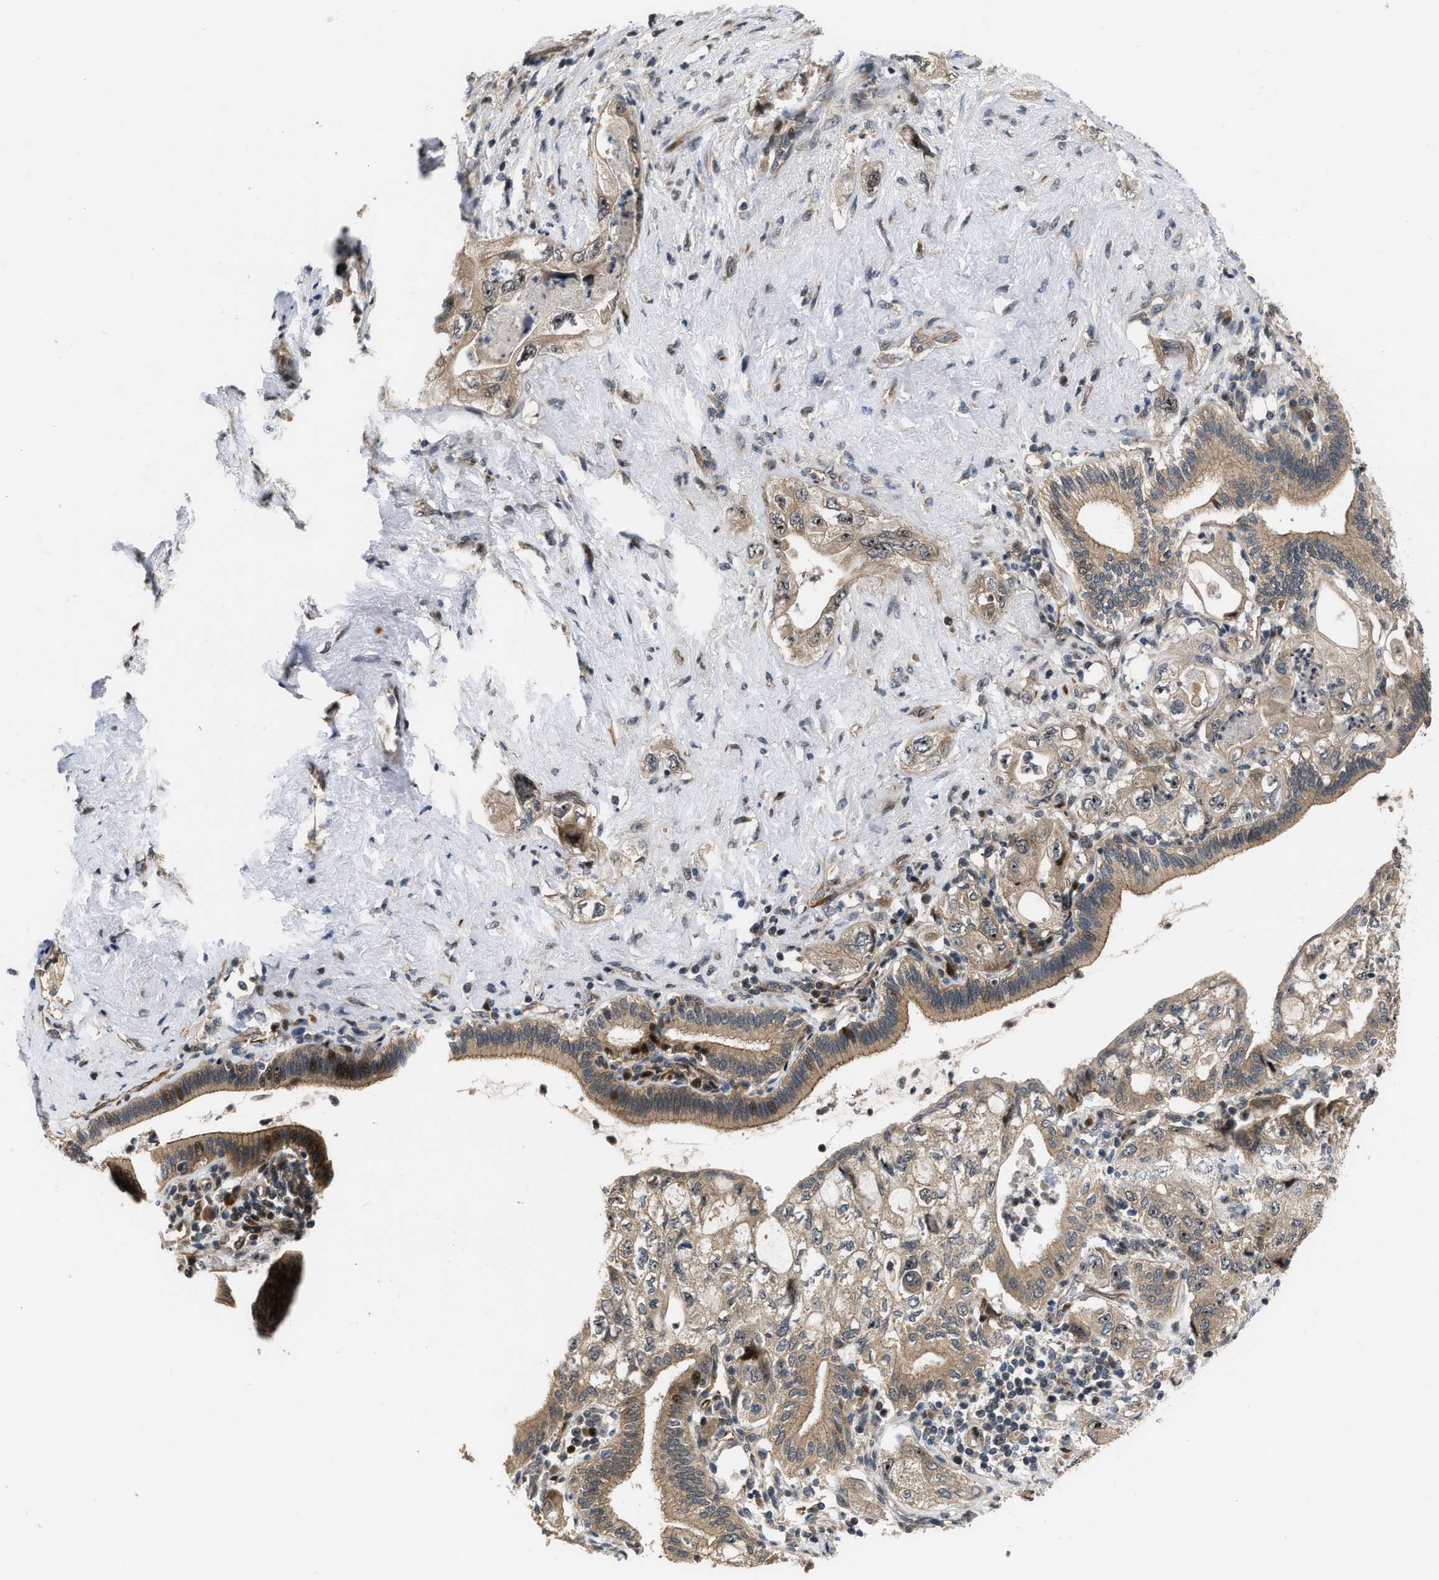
{"staining": {"intensity": "moderate", "quantity": ">75%", "location": "cytoplasmic/membranous"}, "tissue": "pancreatic cancer", "cell_type": "Tumor cells", "image_type": "cancer", "snomed": [{"axis": "morphology", "description": "Adenocarcinoma, NOS"}, {"axis": "topography", "description": "Pancreas"}], "caption": "Protein expression analysis of pancreatic cancer reveals moderate cytoplasmic/membranous expression in about >75% of tumor cells.", "gene": "ALDH3A2", "patient": {"sex": "female", "age": 73}}